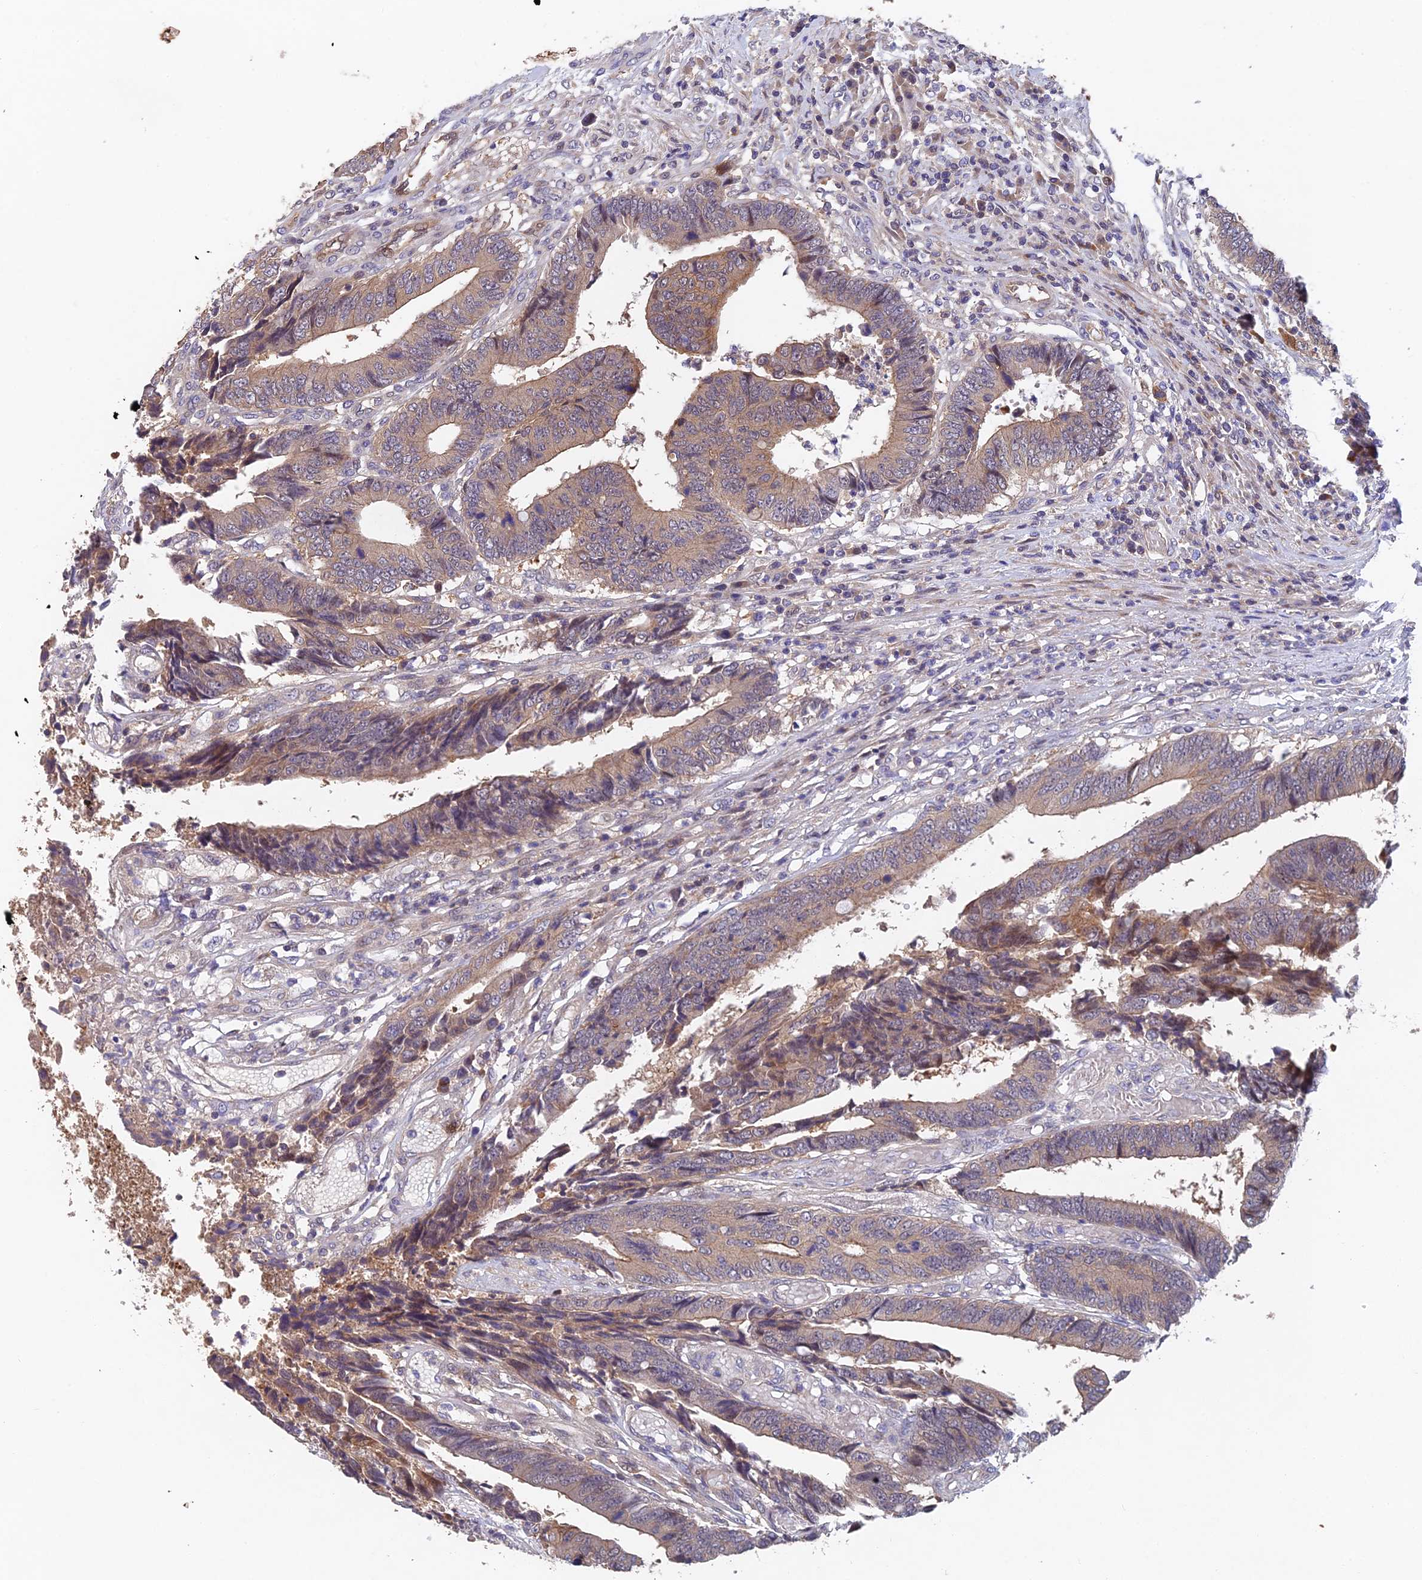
{"staining": {"intensity": "weak", "quantity": "25%-75%", "location": "cytoplasmic/membranous"}, "tissue": "colorectal cancer", "cell_type": "Tumor cells", "image_type": "cancer", "snomed": [{"axis": "morphology", "description": "Adenocarcinoma, NOS"}, {"axis": "topography", "description": "Rectum"}], "caption": "Protein staining of colorectal cancer (adenocarcinoma) tissue displays weak cytoplasmic/membranous expression in about 25%-75% of tumor cells.", "gene": "NSMCE1", "patient": {"sex": "male", "age": 84}}